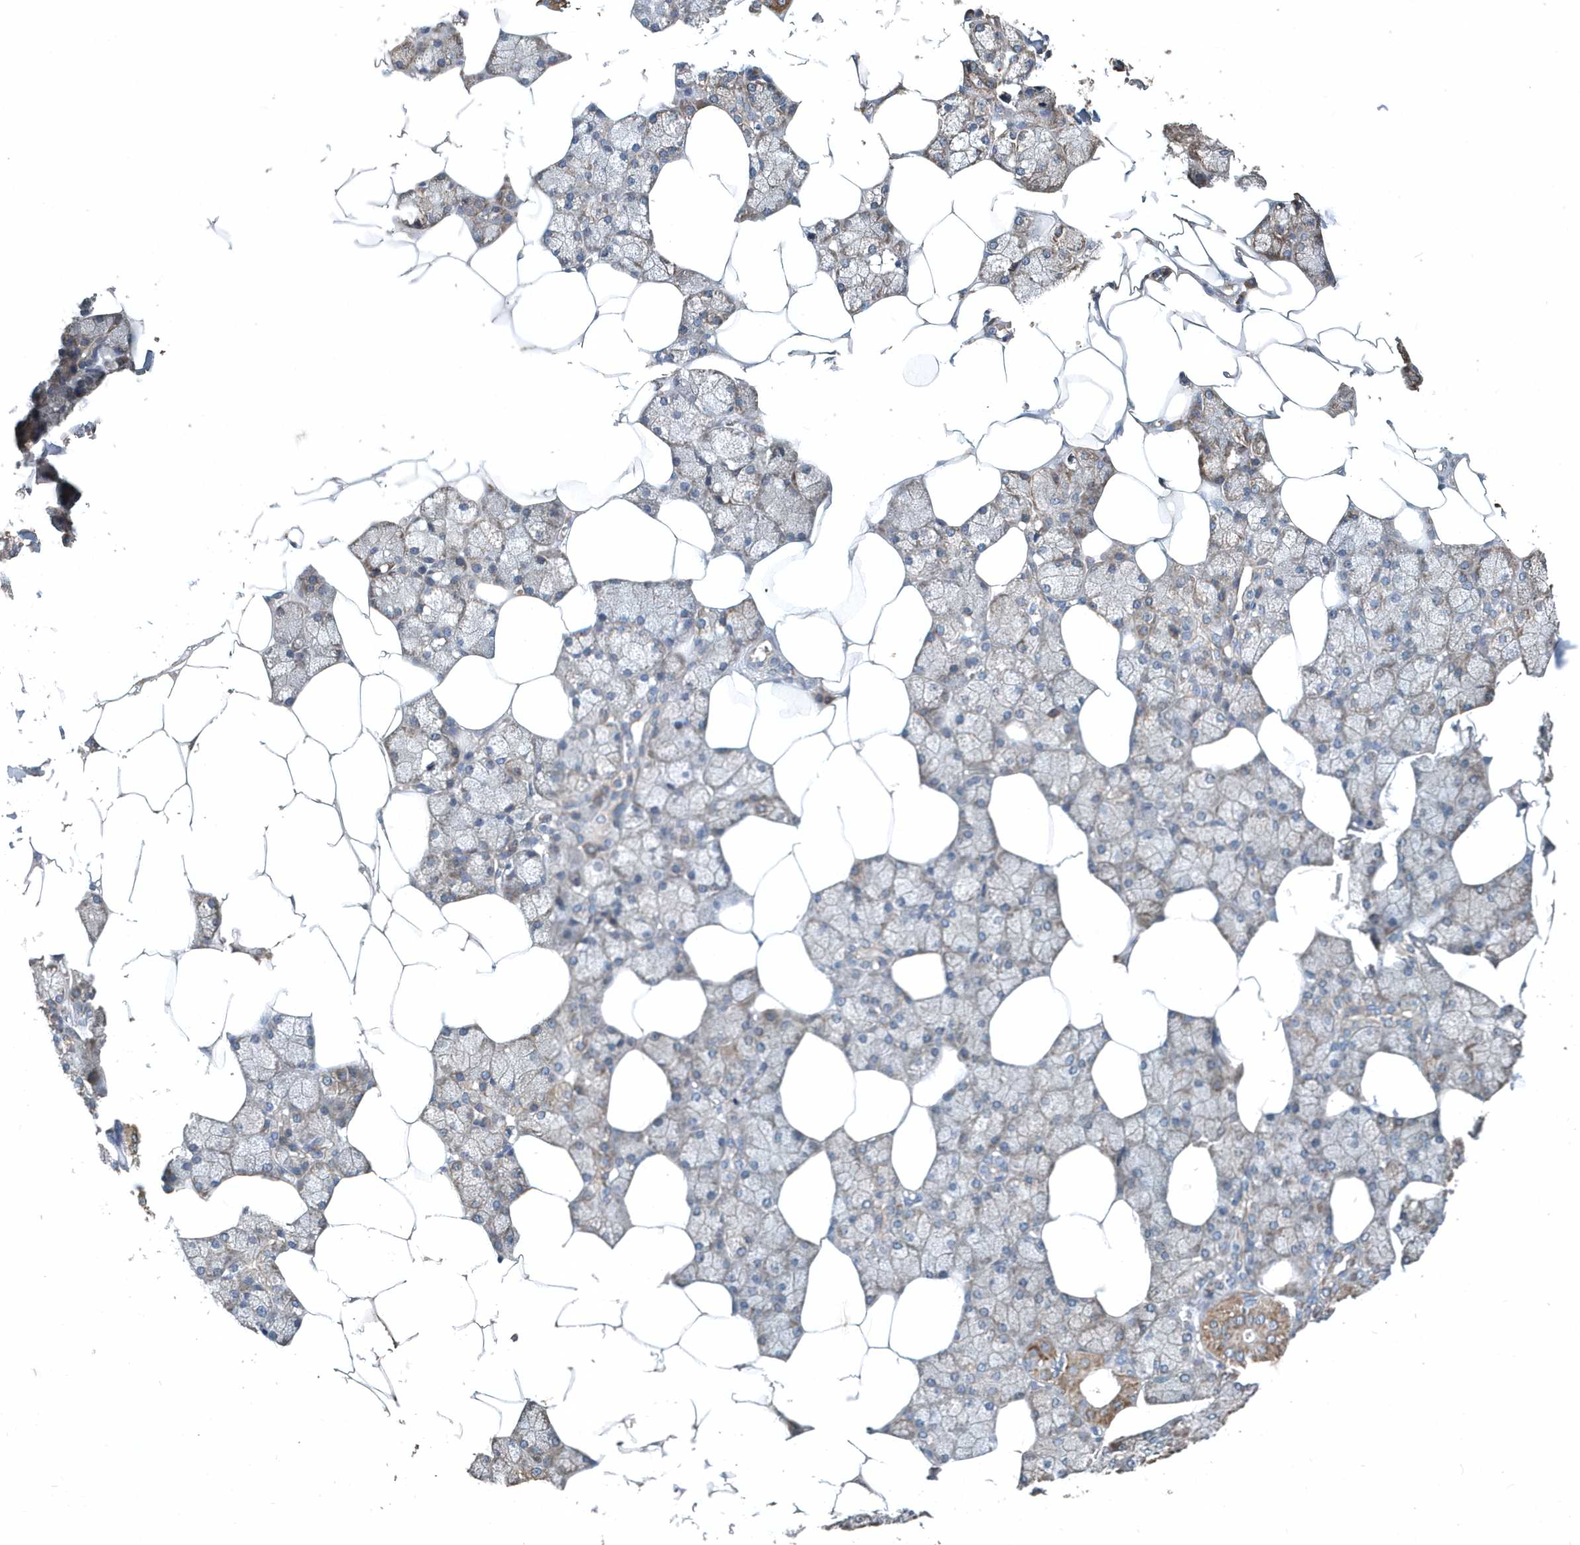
{"staining": {"intensity": "moderate", "quantity": "25%-75%", "location": "cytoplasmic/membranous"}, "tissue": "salivary gland", "cell_type": "Glandular cells", "image_type": "normal", "snomed": [{"axis": "morphology", "description": "Normal tissue, NOS"}, {"axis": "topography", "description": "Salivary gland"}], "caption": "This photomicrograph reveals immunohistochemistry (IHC) staining of unremarkable human salivary gland, with medium moderate cytoplasmic/membranous staining in about 25%-75% of glandular cells.", "gene": "SCFD2", "patient": {"sex": "male", "age": 62}}